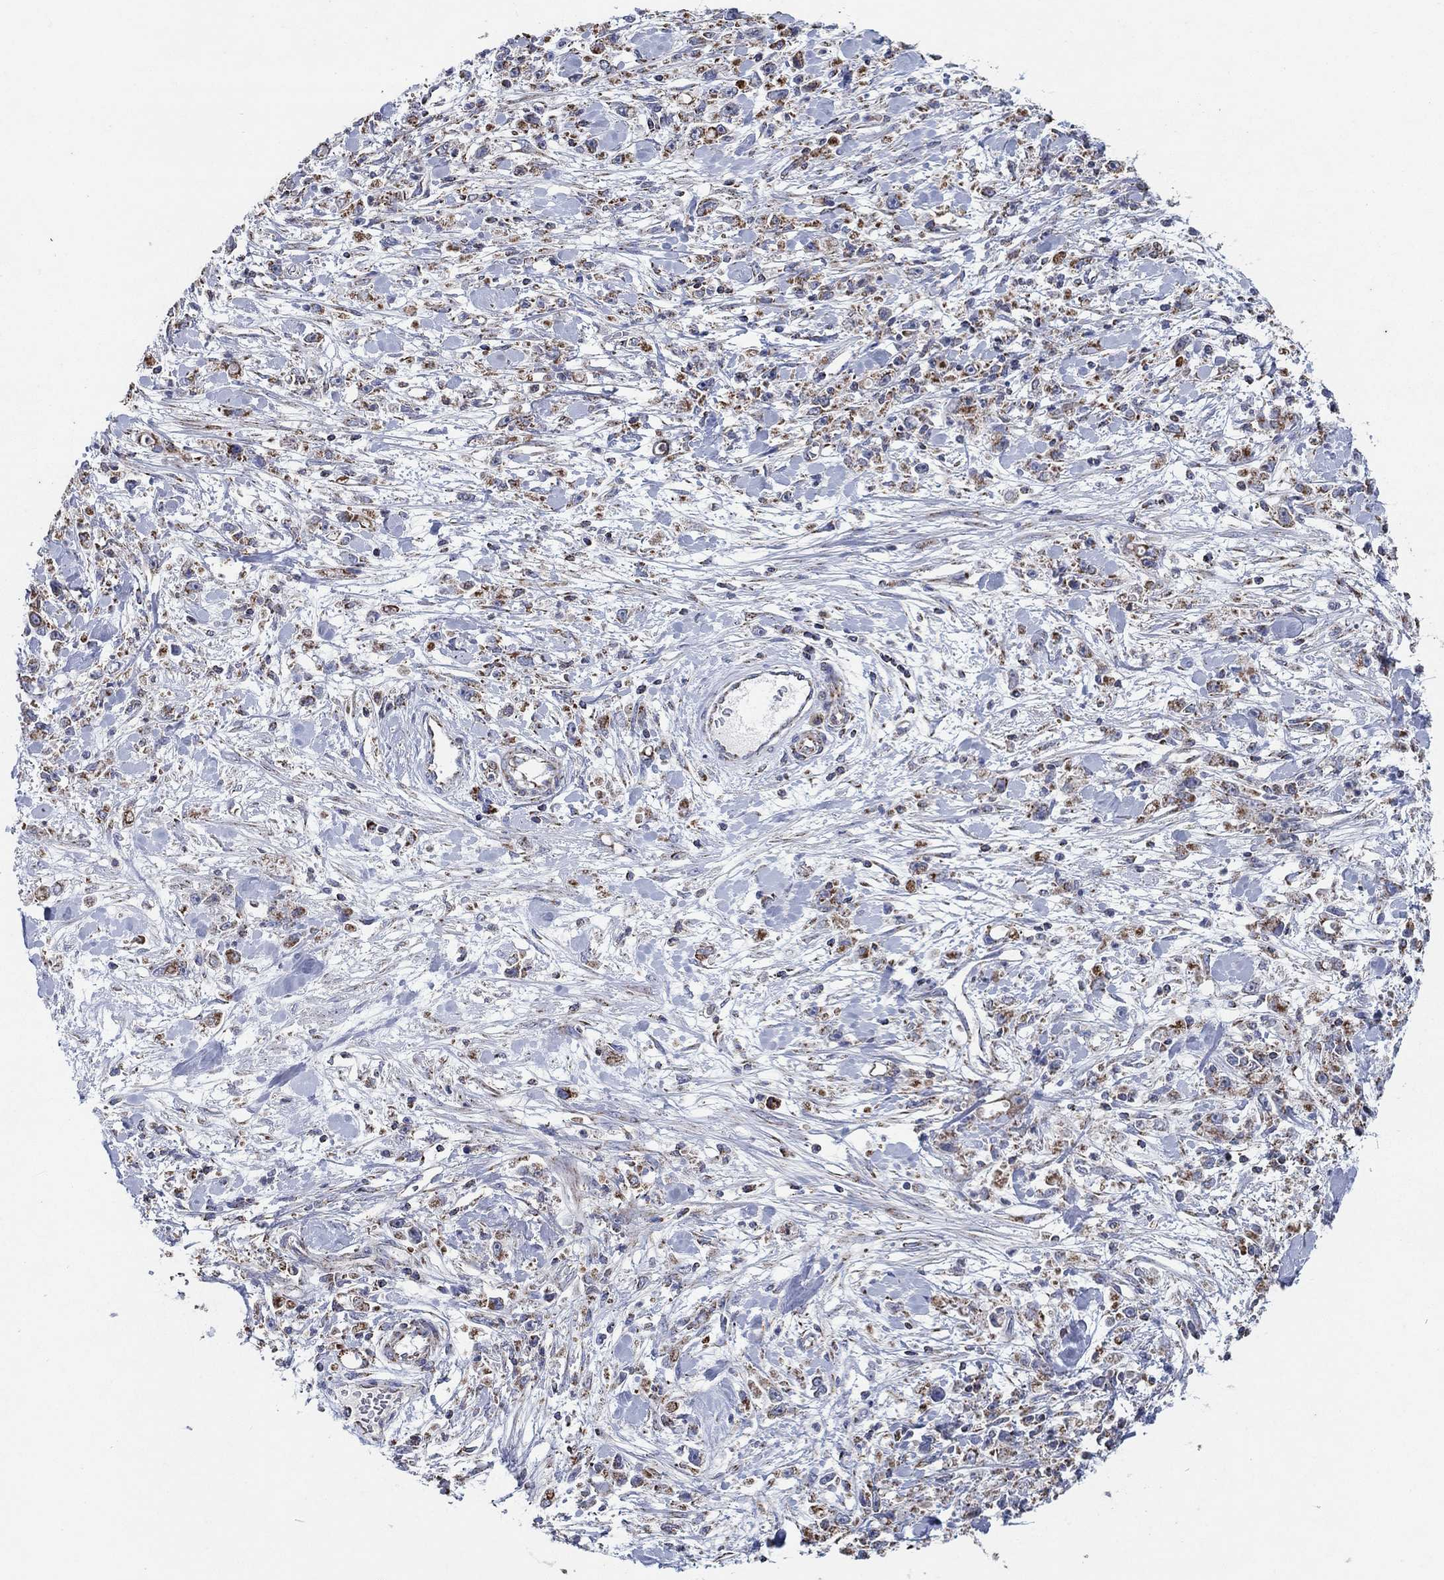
{"staining": {"intensity": "strong", "quantity": "25%-75%", "location": "cytoplasmic/membranous"}, "tissue": "stomach cancer", "cell_type": "Tumor cells", "image_type": "cancer", "snomed": [{"axis": "morphology", "description": "Adenocarcinoma, NOS"}, {"axis": "topography", "description": "Stomach"}], "caption": "Tumor cells exhibit high levels of strong cytoplasmic/membranous positivity in about 25%-75% of cells in human stomach cancer.", "gene": "C9orf85", "patient": {"sex": "female", "age": 59}}